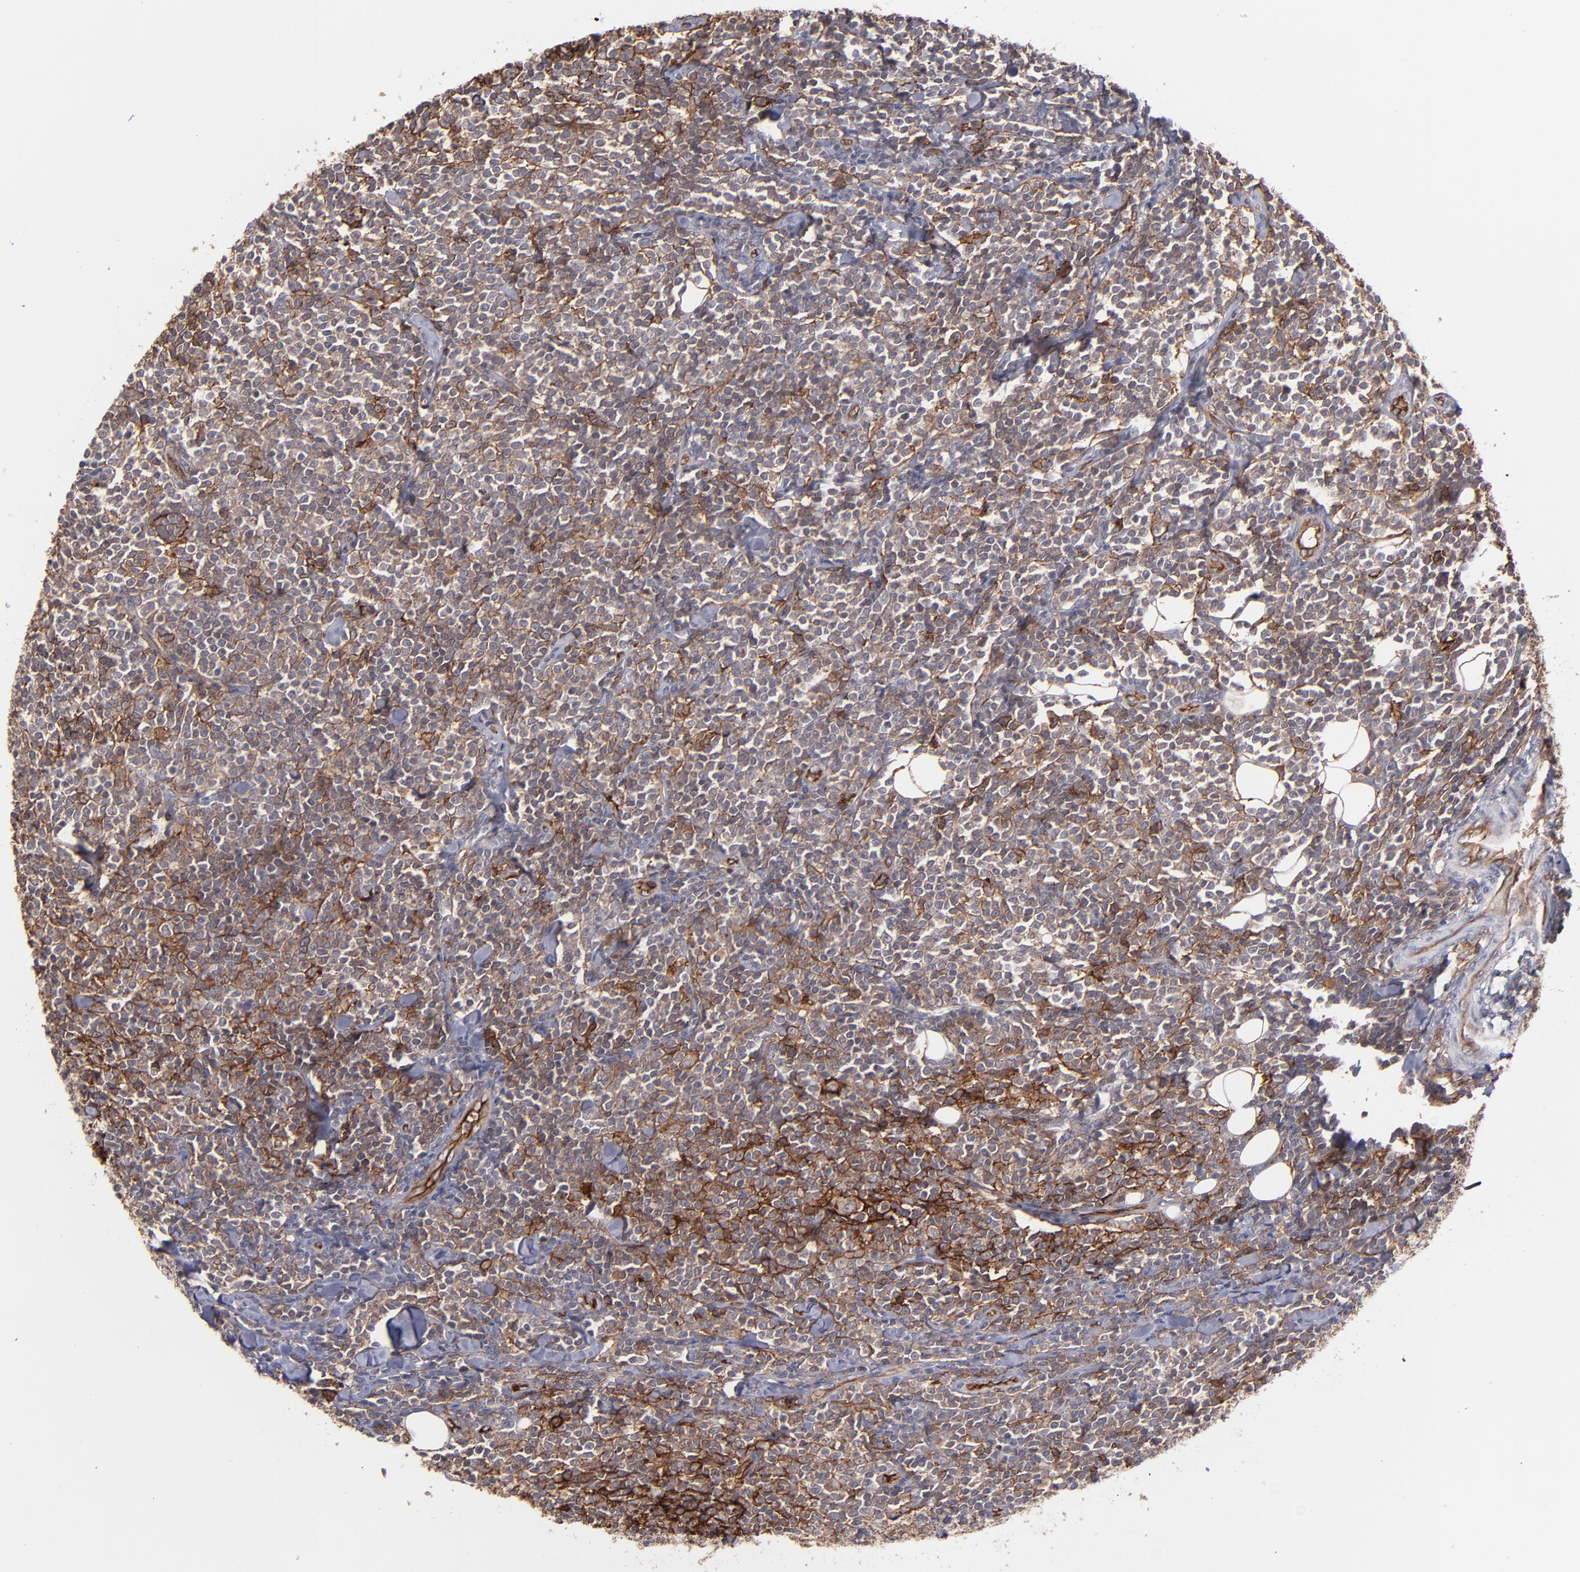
{"staining": {"intensity": "strong", "quantity": ">75%", "location": "cytoplasmic/membranous"}, "tissue": "lymphoma", "cell_type": "Tumor cells", "image_type": "cancer", "snomed": [{"axis": "morphology", "description": "Malignant lymphoma, non-Hodgkin's type, Low grade"}, {"axis": "topography", "description": "Soft tissue"}], "caption": "Human lymphoma stained with a brown dye shows strong cytoplasmic/membranous positive positivity in about >75% of tumor cells.", "gene": "ICAM1", "patient": {"sex": "male", "age": 92}}